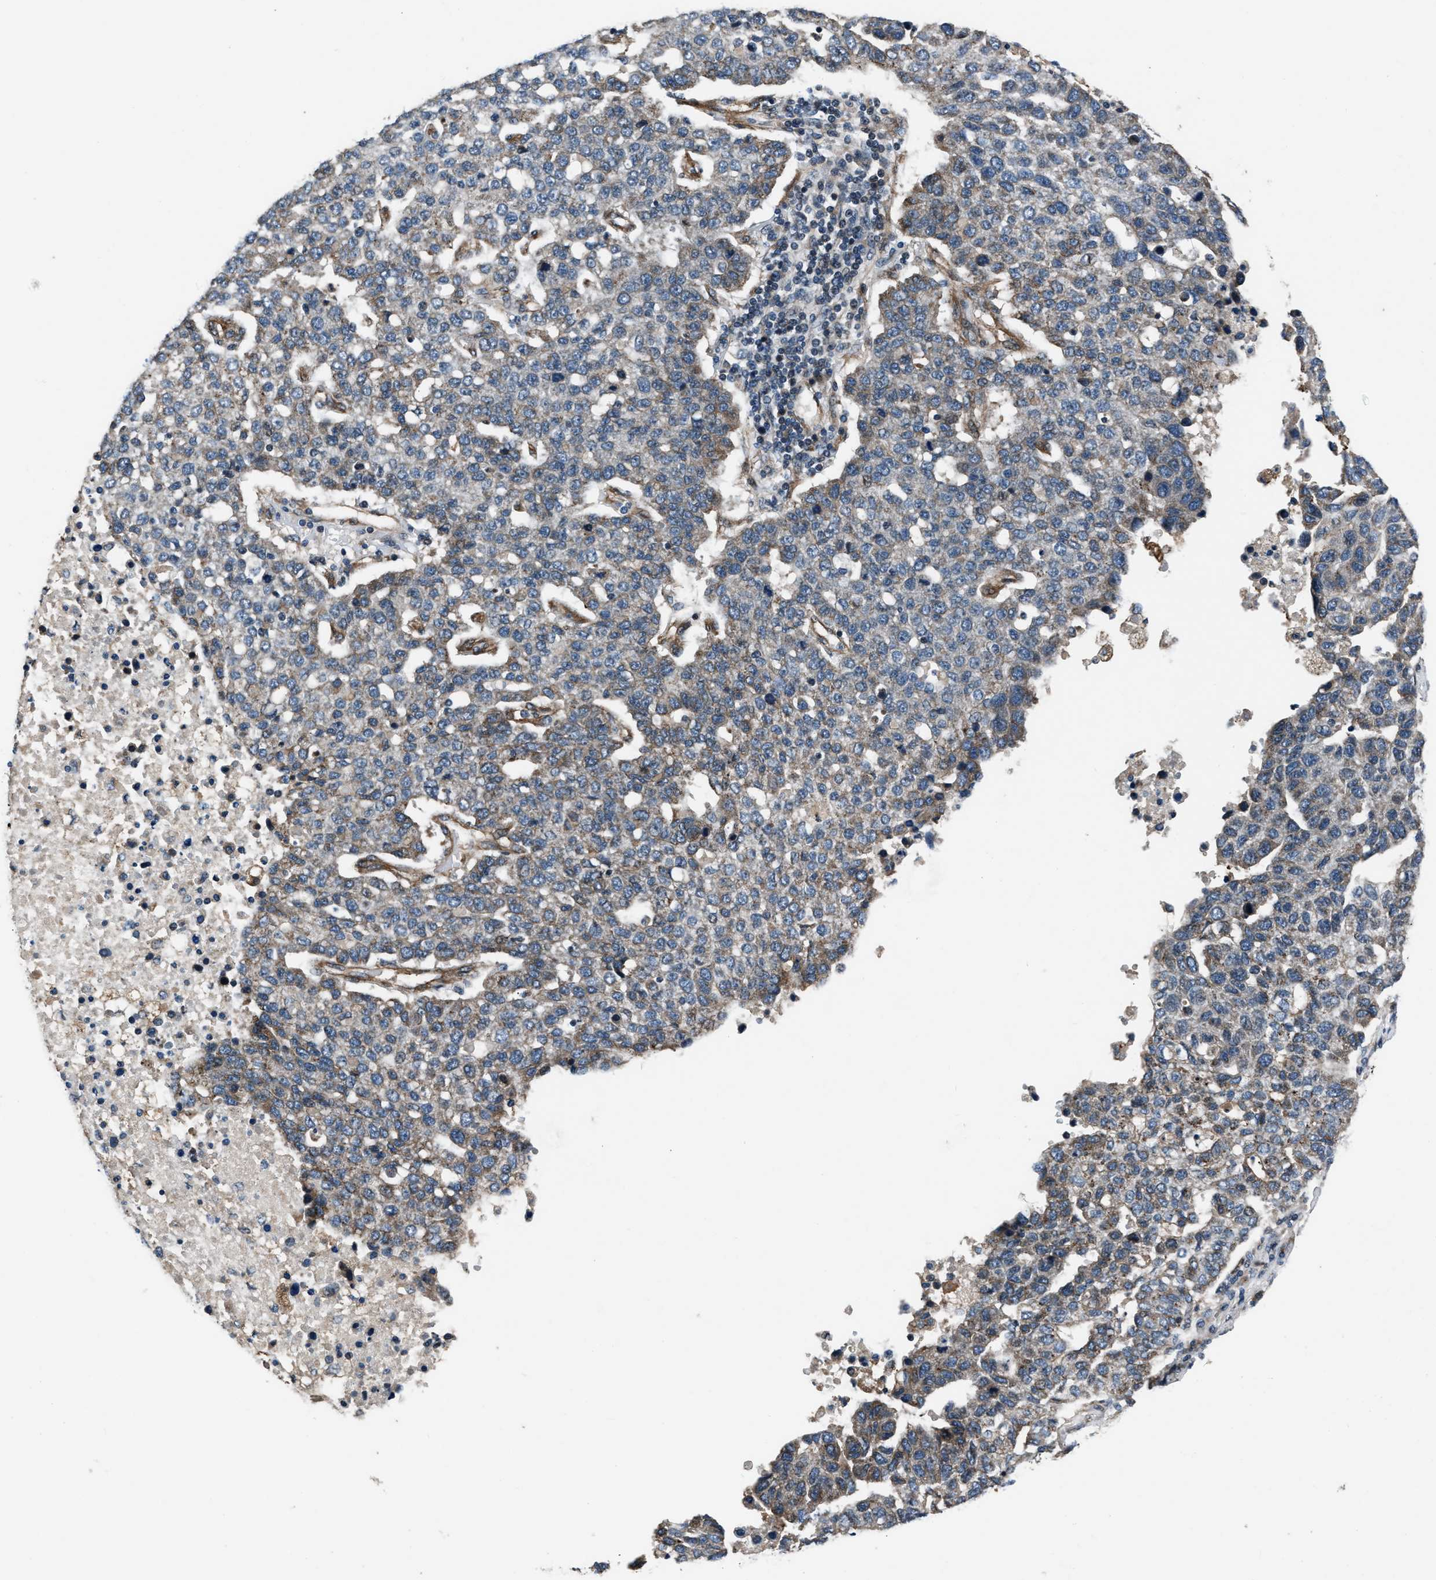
{"staining": {"intensity": "moderate", "quantity": "<25%", "location": "cytoplasmic/membranous"}, "tissue": "pancreatic cancer", "cell_type": "Tumor cells", "image_type": "cancer", "snomed": [{"axis": "morphology", "description": "Adenocarcinoma, NOS"}, {"axis": "topography", "description": "Pancreas"}], "caption": "Moderate cytoplasmic/membranous positivity for a protein is present in about <25% of tumor cells of pancreatic cancer (adenocarcinoma) using immunohistochemistry.", "gene": "DYNC2I1", "patient": {"sex": "female", "age": 61}}